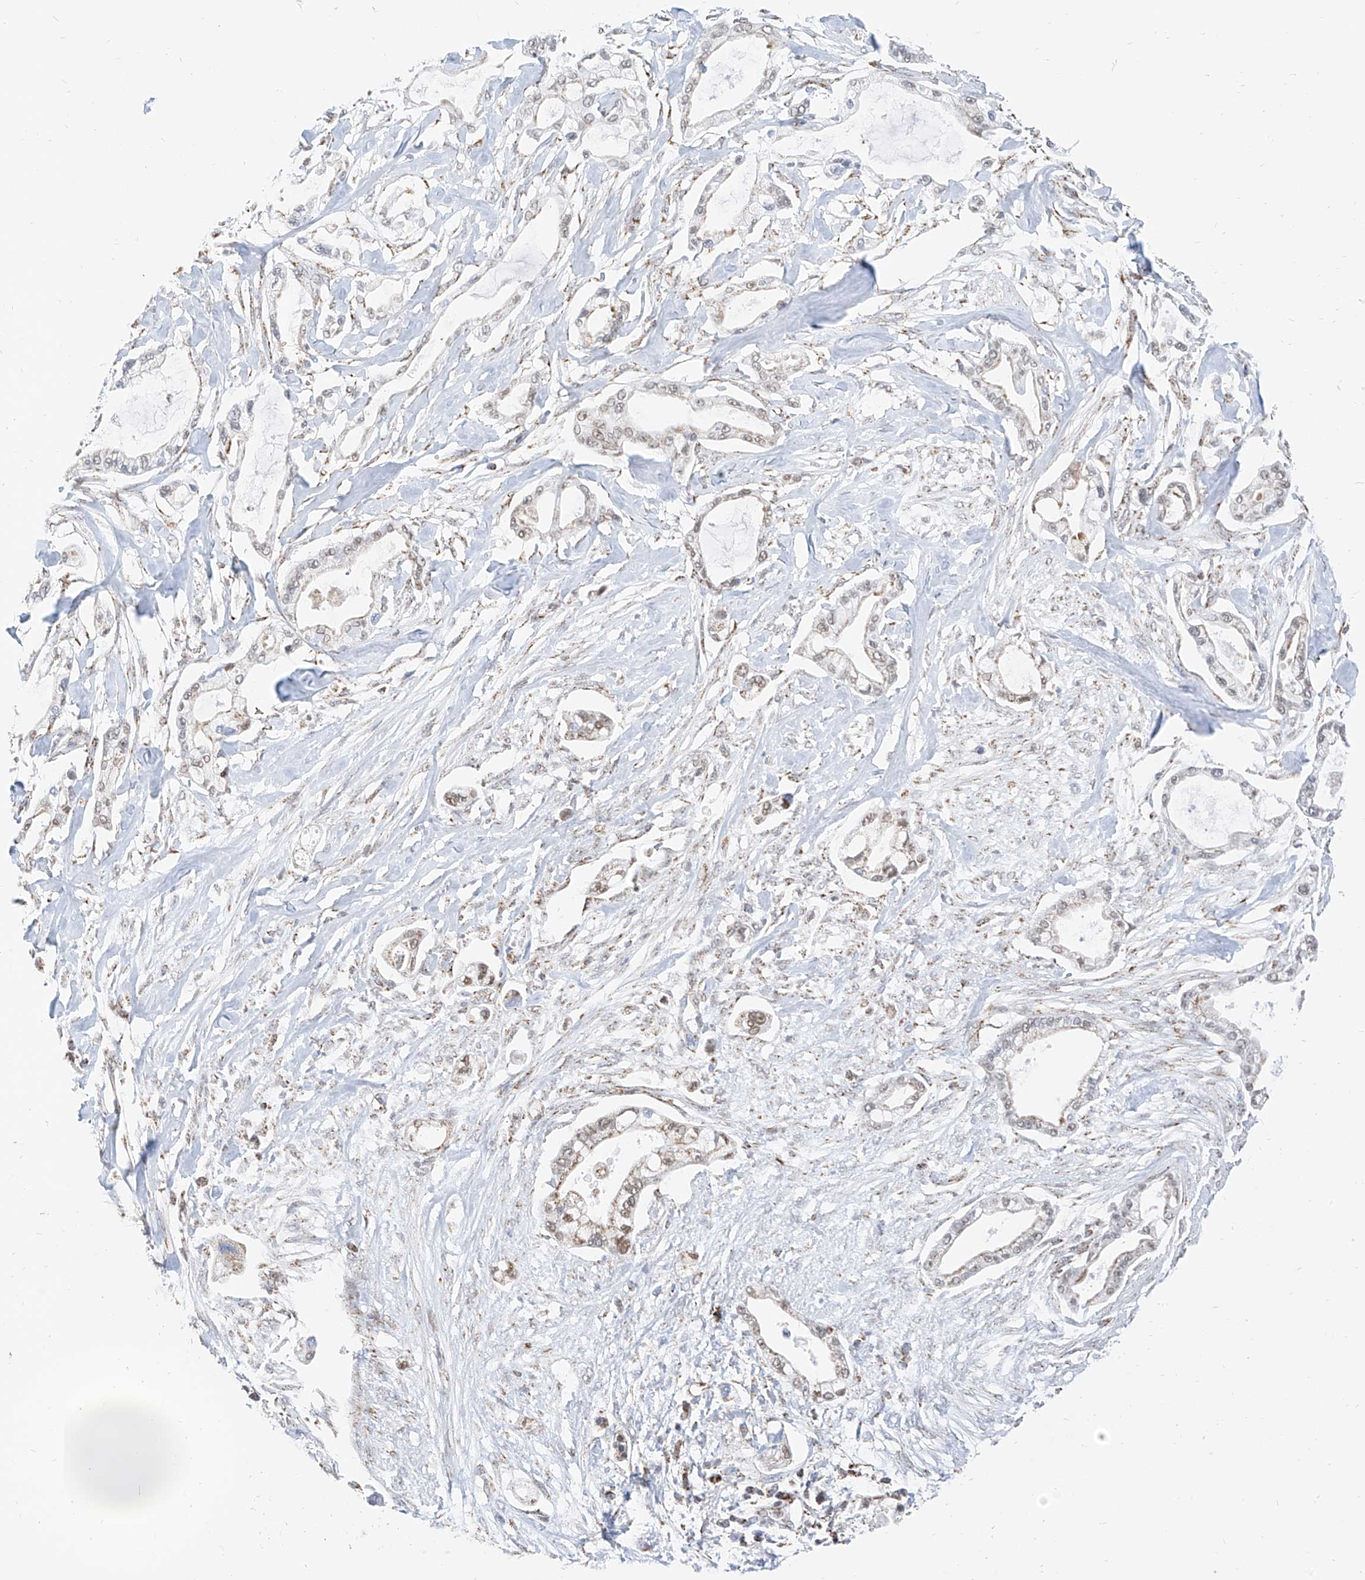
{"staining": {"intensity": "weak", "quantity": "25%-75%", "location": "cytoplasmic/membranous"}, "tissue": "pancreatic cancer", "cell_type": "Tumor cells", "image_type": "cancer", "snomed": [{"axis": "morphology", "description": "Adenocarcinoma, NOS"}, {"axis": "topography", "description": "Pancreas"}], "caption": "Immunohistochemistry micrograph of adenocarcinoma (pancreatic) stained for a protein (brown), which demonstrates low levels of weak cytoplasmic/membranous staining in about 25%-75% of tumor cells.", "gene": "NALCN", "patient": {"sex": "male", "age": 68}}